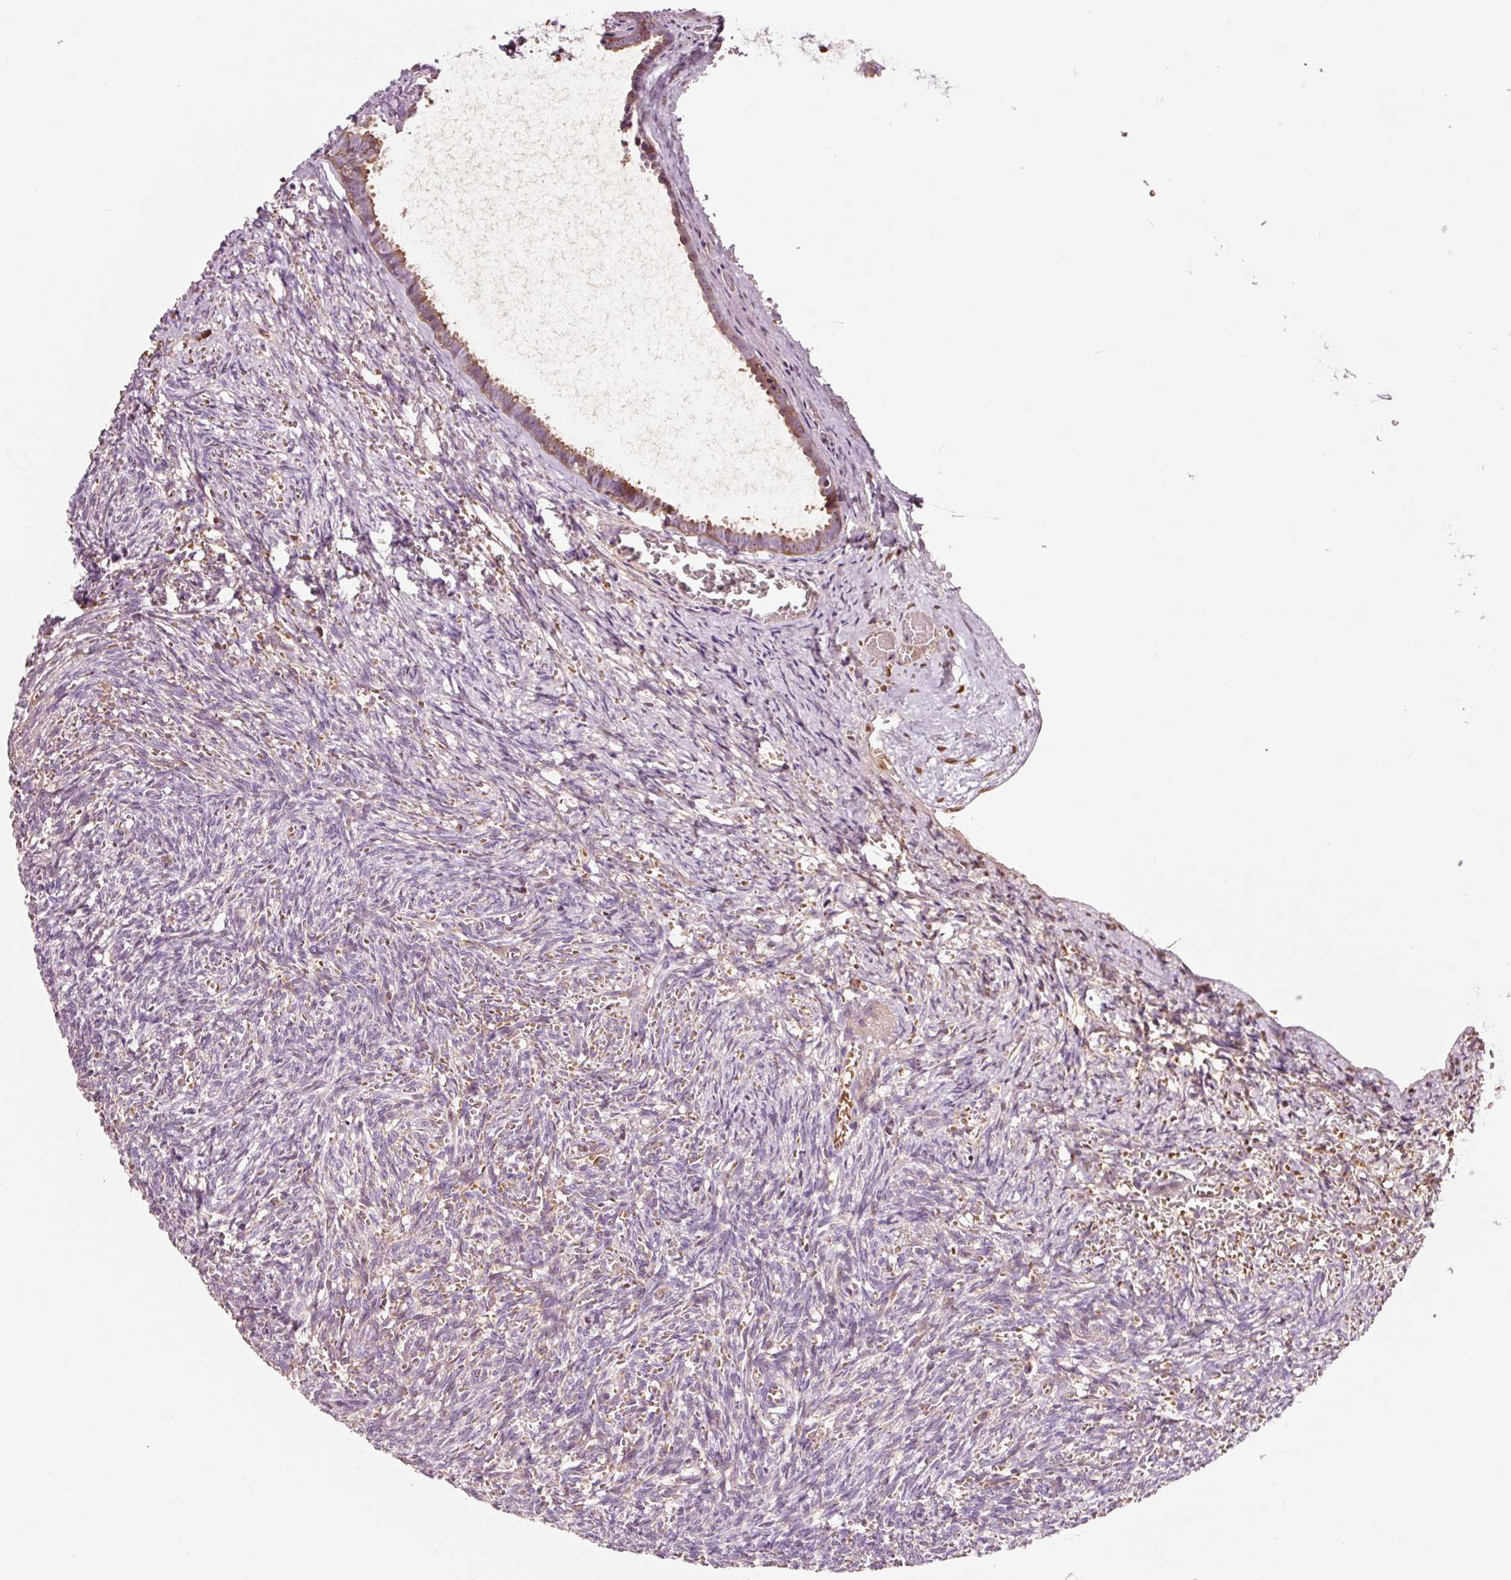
{"staining": {"intensity": "weak", "quantity": "<25%", "location": "cytoplasmic/membranous"}, "tissue": "ovary", "cell_type": "Ovarian stroma cells", "image_type": "normal", "snomed": [{"axis": "morphology", "description": "Normal tissue, NOS"}, {"axis": "topography", "description": "Ovary"}], "caption": "Immunohistochemistry (IHC) of benign ovary shows no expression in ovarian stroma cells.", "gene": "LDHAL6B", "patient": {"sex": "female", "age": 67}}